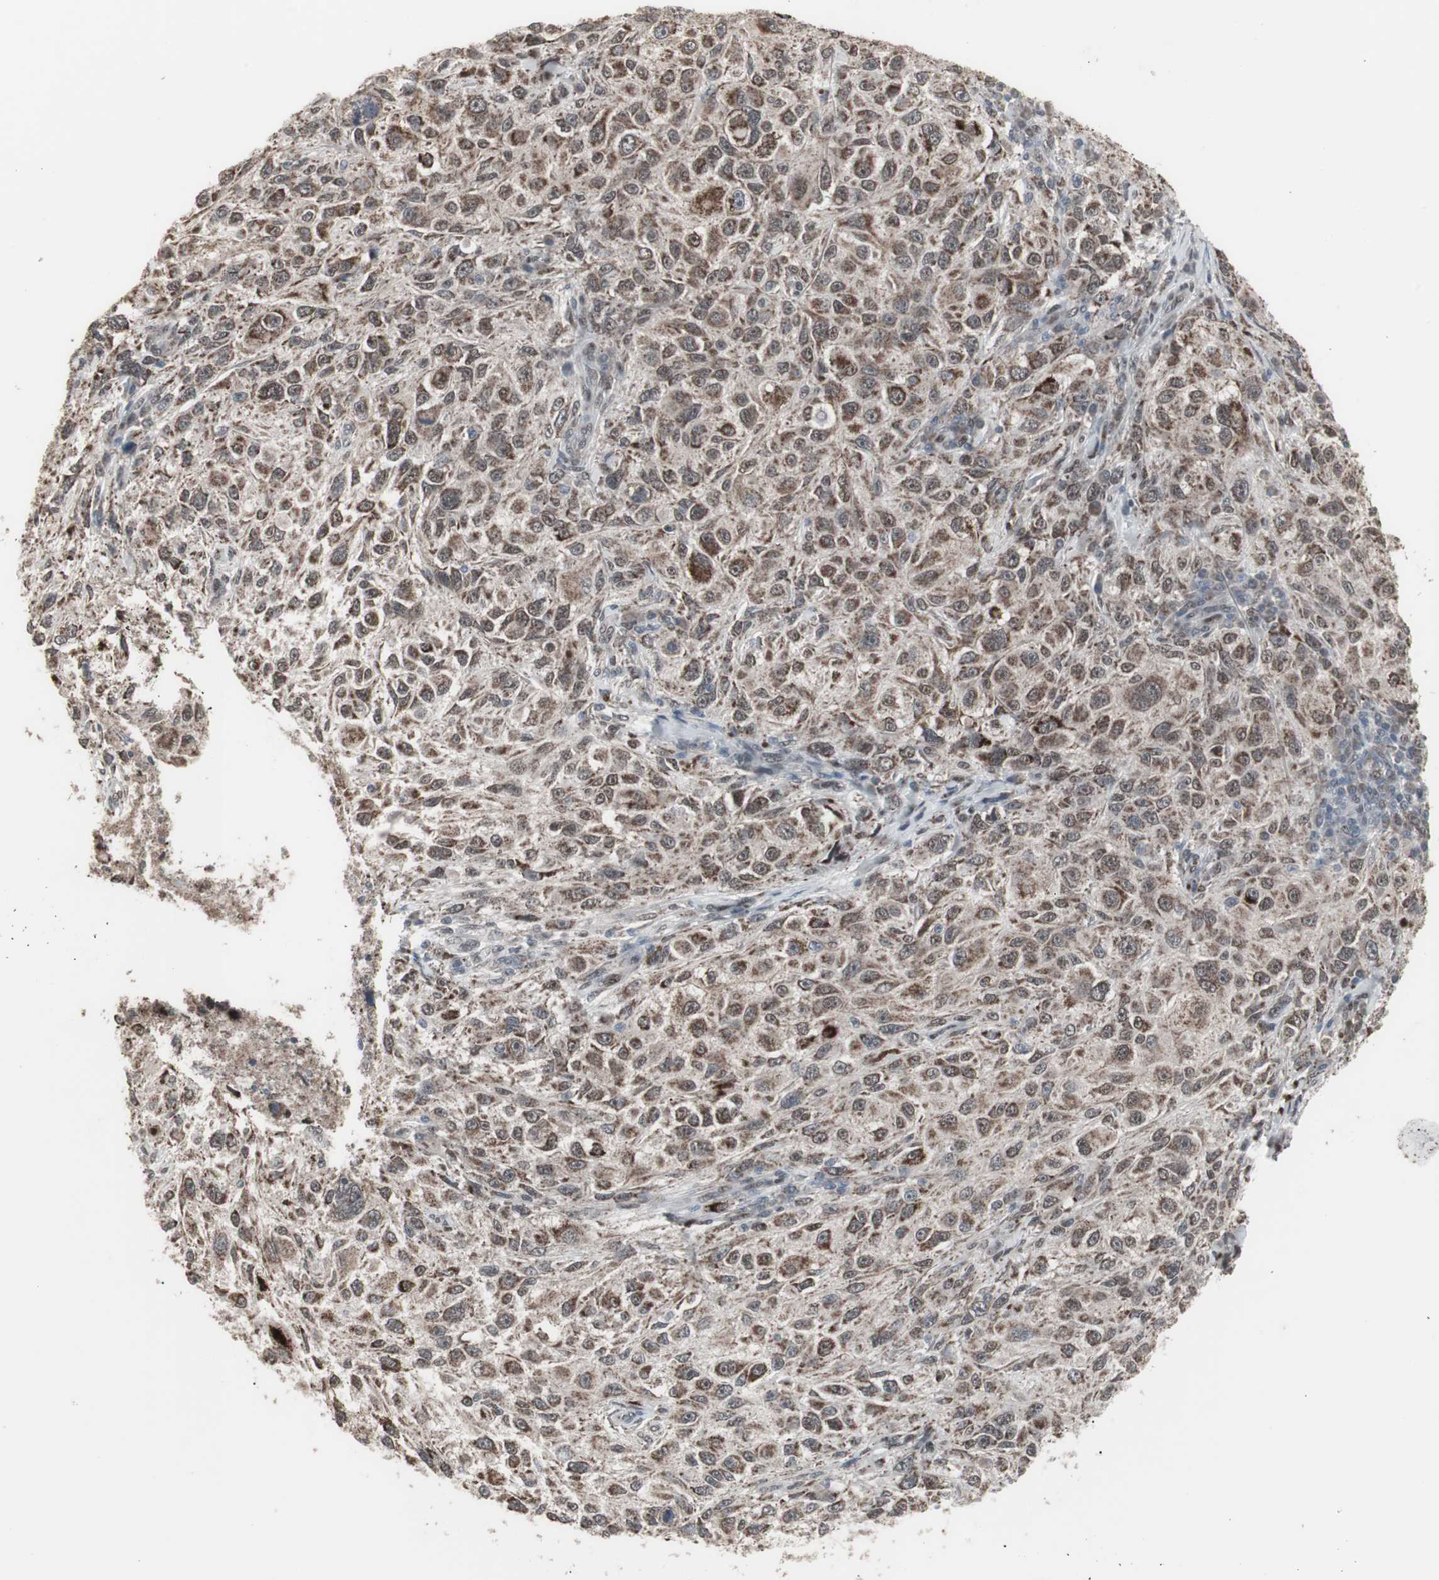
{"staining": {"intensity": "moderate", "quantity": ">75%", "location": "cytoplasmic/membranous,nuclear"}, "tissue": "melanoma", "cell_type": "Tumor cells", "image_type": "cancer", "snomed": [{"axis": "morphology", "description": "Necrosis, NOS"}, {"axis": "morphology", "description": "Malignant melanoma, NOS"}, {"axis": "topography", "description": "Skin"}], "caption": "High-power microscopy captured an immunohistochemistry image of melanoma, revealing moderate cytoplasmic/membranous and nuclear expression in about >75% of tumor cells.", "gene": "RXRA", "patient": {"sex": "female", "age": 87}}